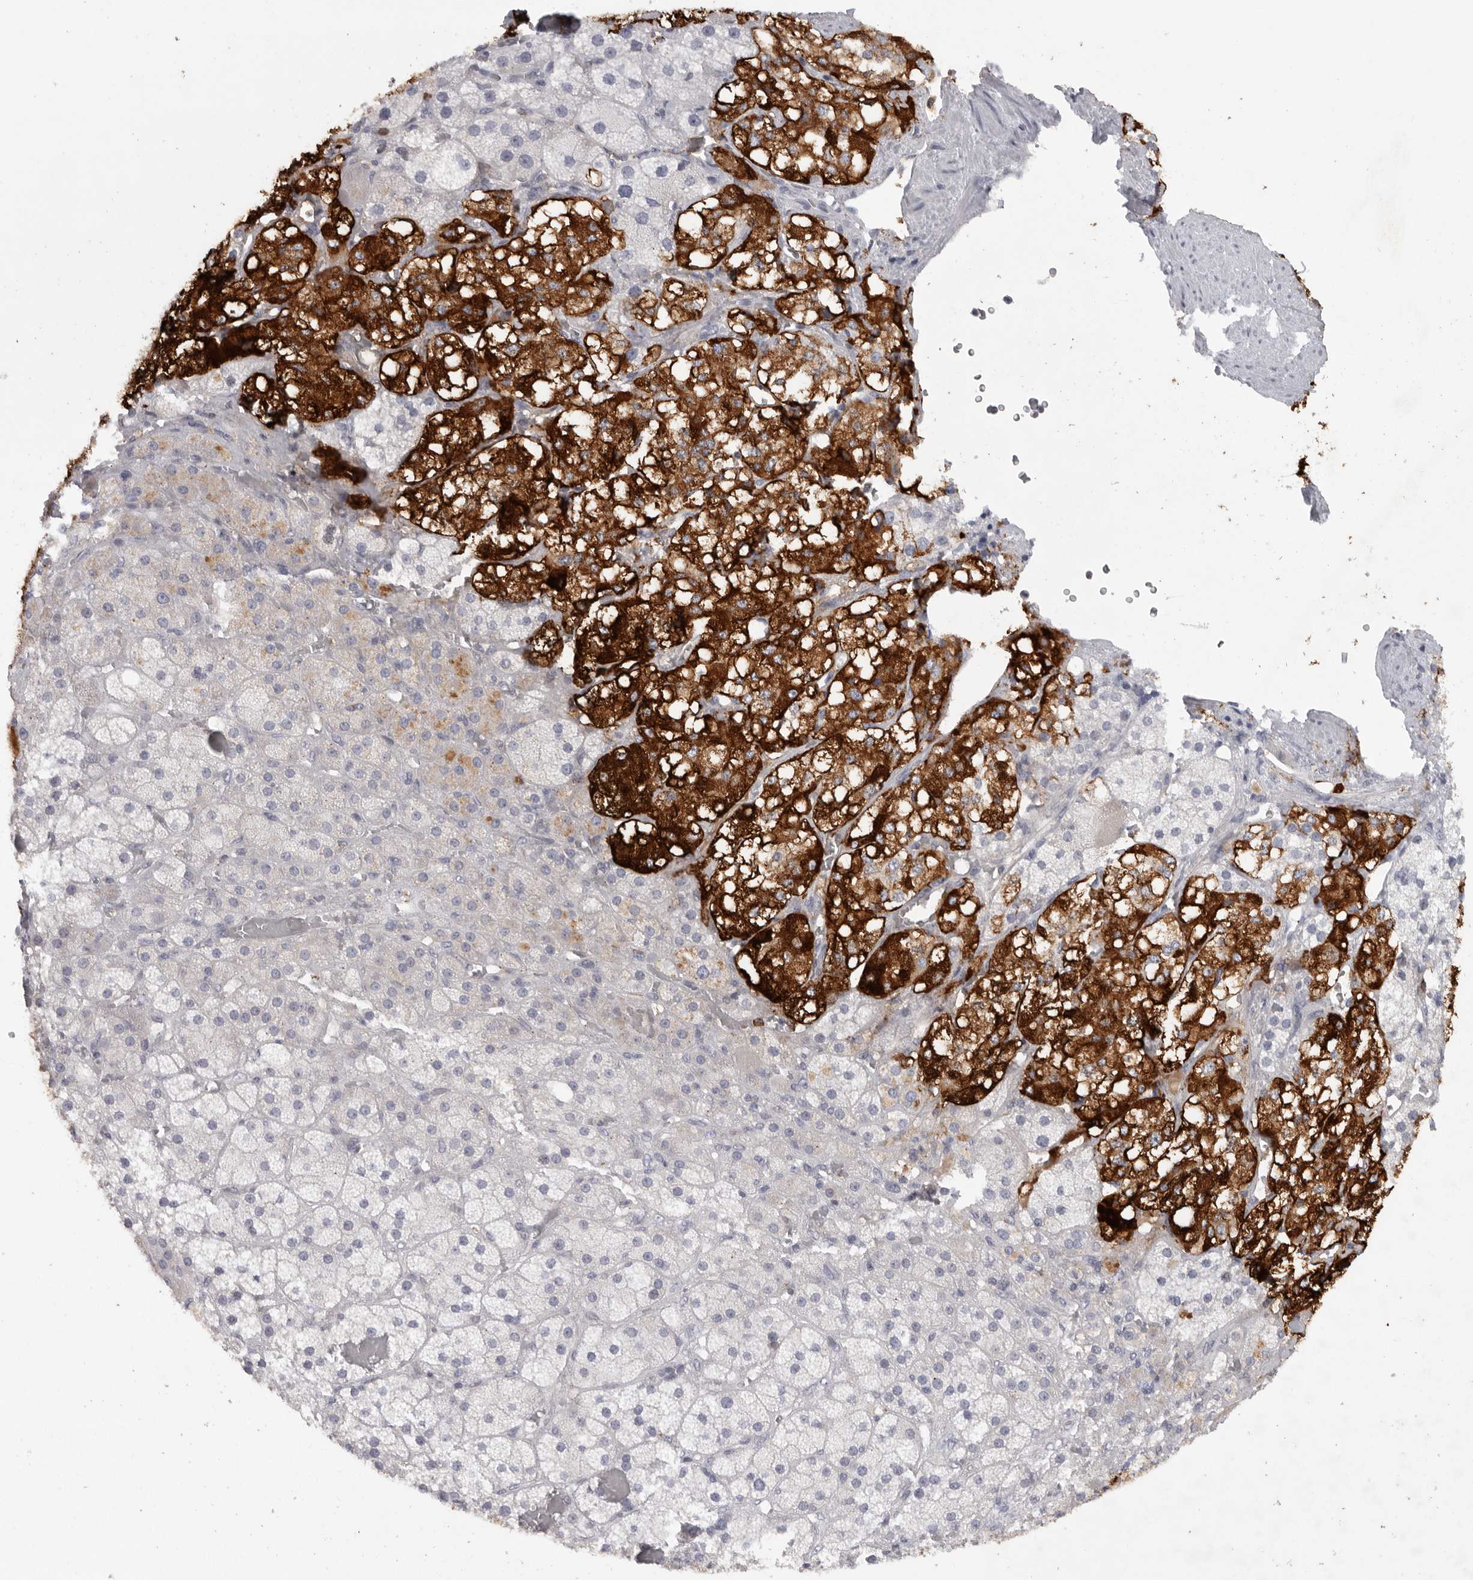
{"staining": {"intensity": "strong", "quantity": "25%-75%", "location": "cytoplasmic/membranous"}, "tissue": "adrenal gland", "cell_type": "Glandular cells", "image_type": "normal", "snomed": [{"axis": "morphology", "description": "Normal tissue, NOS"}, {"axis": "topography", "description": "Adrenal gland"}], "caption": "Immunohistochemical staining of benign adrenal gland exhibits strong cytoplasmic/membranous protein expression in approximately 25%-75% of glandular cells. The staining was performed using DAB (3,3'-diaminobenzidine), with brown indicating positive protein expression. Nuclei are stained blue with hematoxylin.", "gene": "TMEM69", "patient": {"sex": "male", "age": 57}}